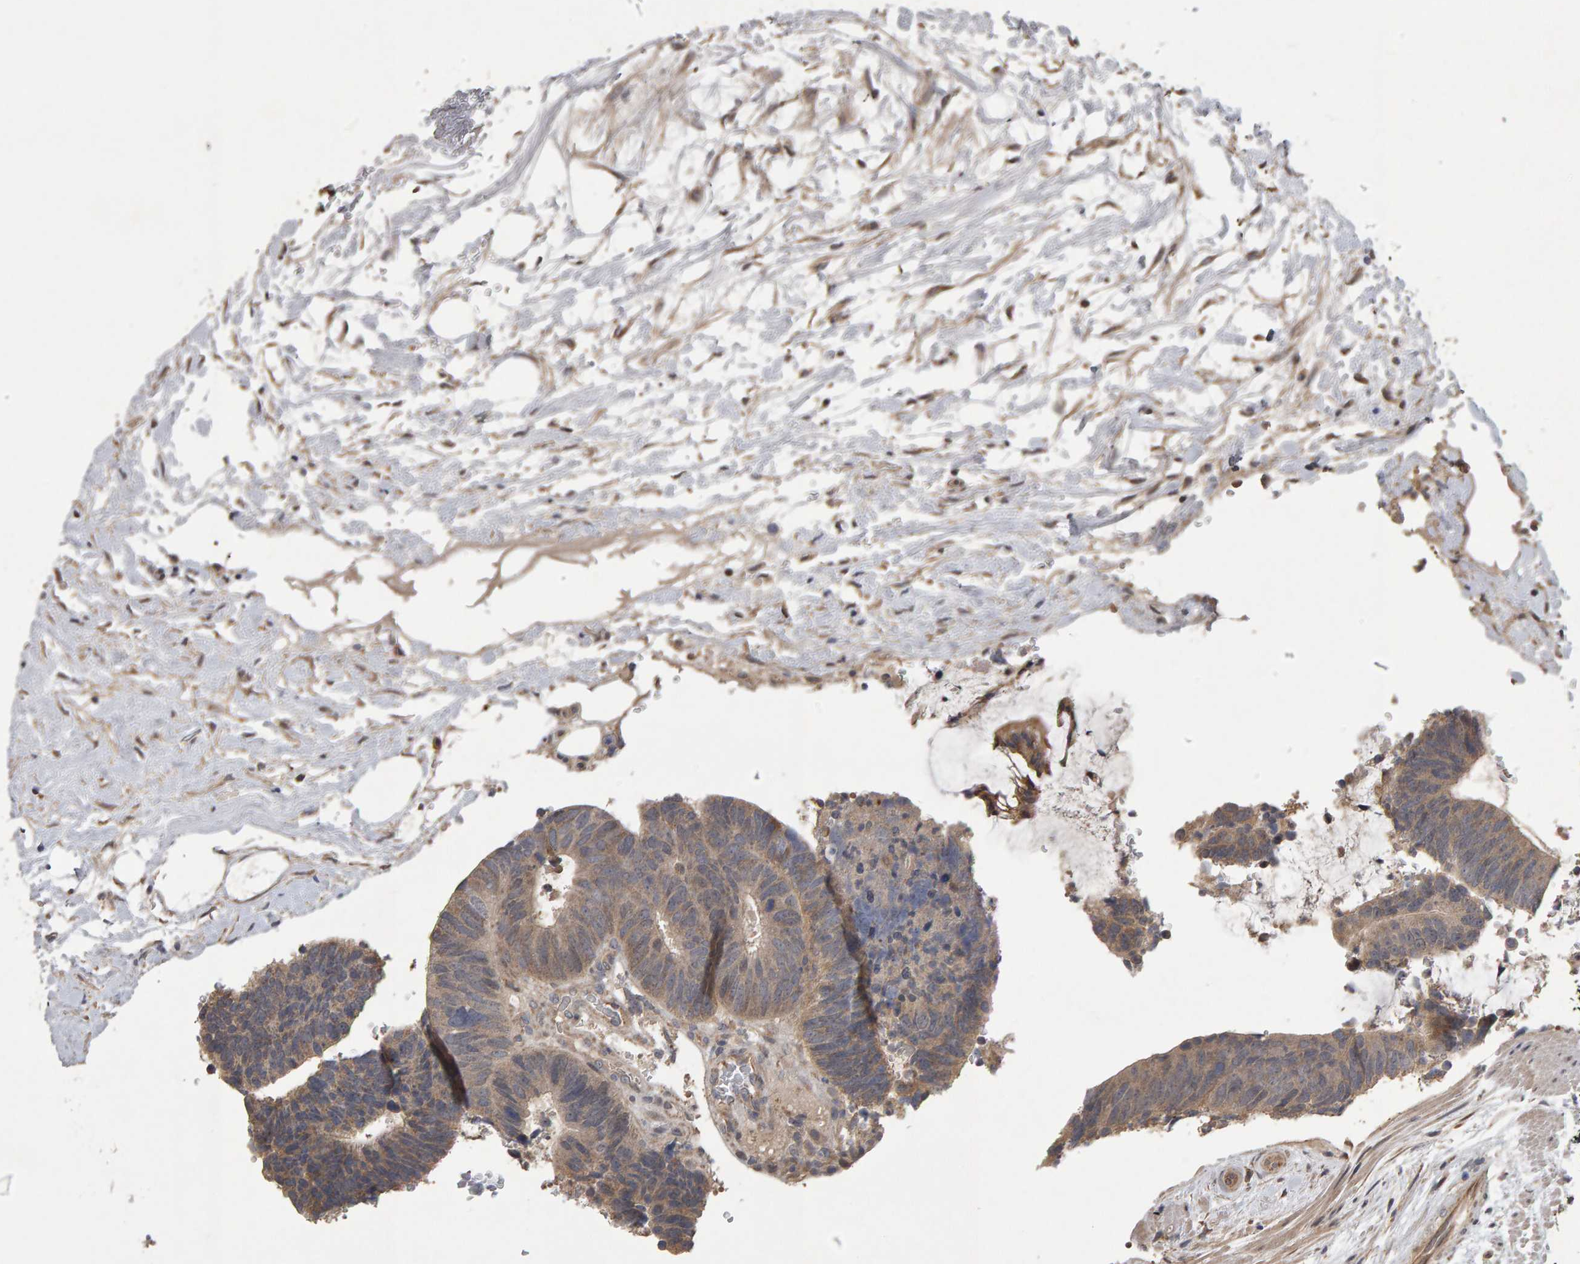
{"staining": {"intensity": "weak", "quantity": ">75%", "location": "cytoplasmic/membranous"}, "tissue": "colorectal cancer", "cell_type": "Tumor cells", "image_type": "cancer", "snomed": [{"axis": "morphology", "description": "Adenocarcinoma, NOS"}, {"axis": "topography", "description": "Colon"}], "caption": "The histopathology image exhibits immunohistochemical staining of colorectal cancer (adenocarcinoma). There is weak cytoplasmic/membranous positivity is identified in approximately >75% of tumor cells.", "gene": "COASY", "patient": {"sex": "male", "age": 56}}